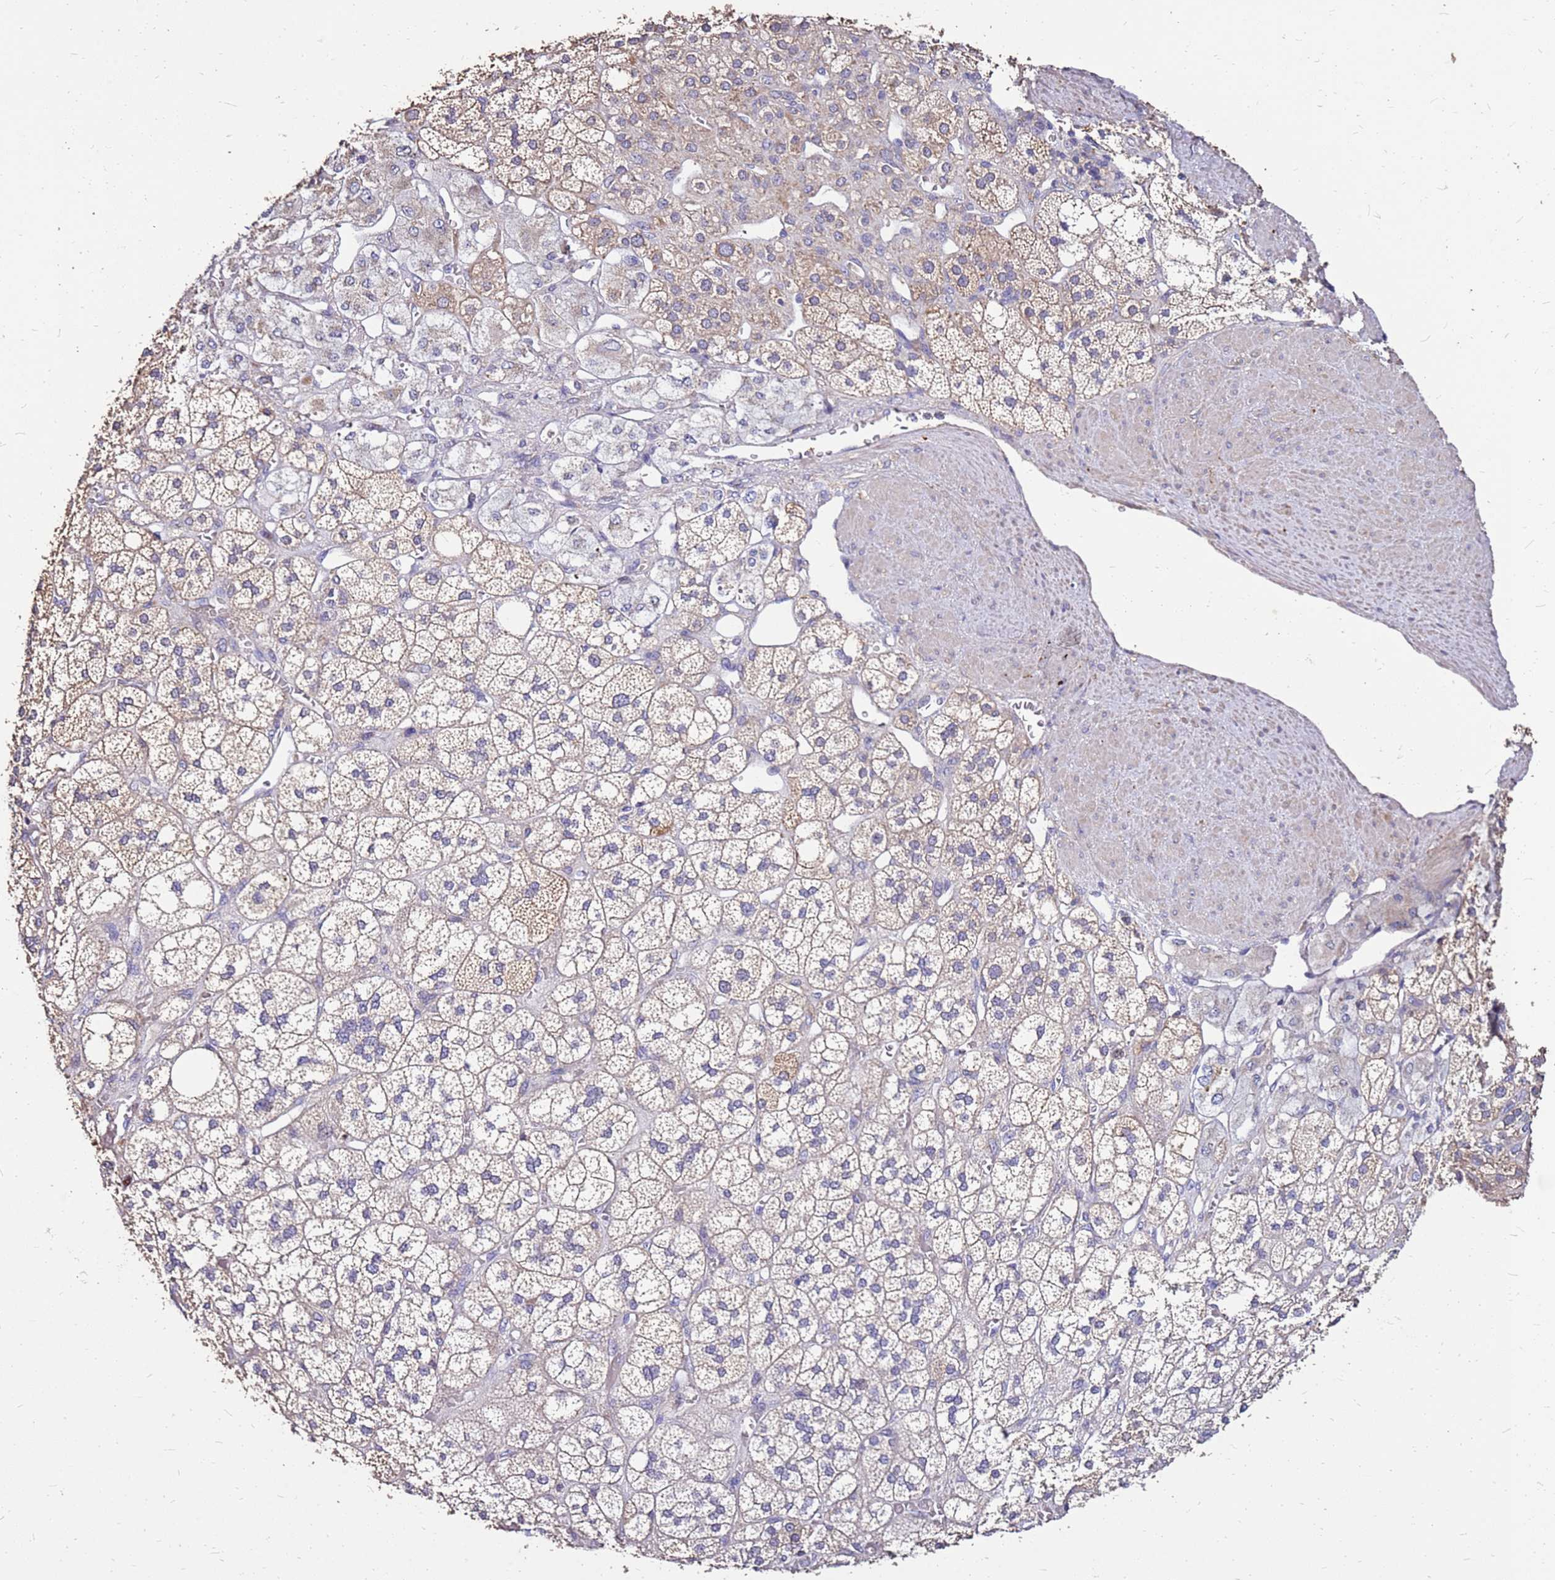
{"staining": {"intensity": "moderate", "quantity": "25%-75%", "location": "cytoplasmic/membranous"}, "tissue": "adrenal gland", "cell_type": "Glandular cells", "image_type": "normal", "snomed": [{"axis": "morphology", "description": "Normal tissue, NOS"}, {"axis": "topography", "description": "Adrenal gland"}], "caption": "Immunohistochemistry (IHC) of benign human adrenal gland exhibits medium levels of moderate cytoplasmic/membranous positivity in about 25%-75% of glandular cells. Nuclei are stained in blue.", "gene": "EXD3", "patient": {"sex": "male", "age": 61}}